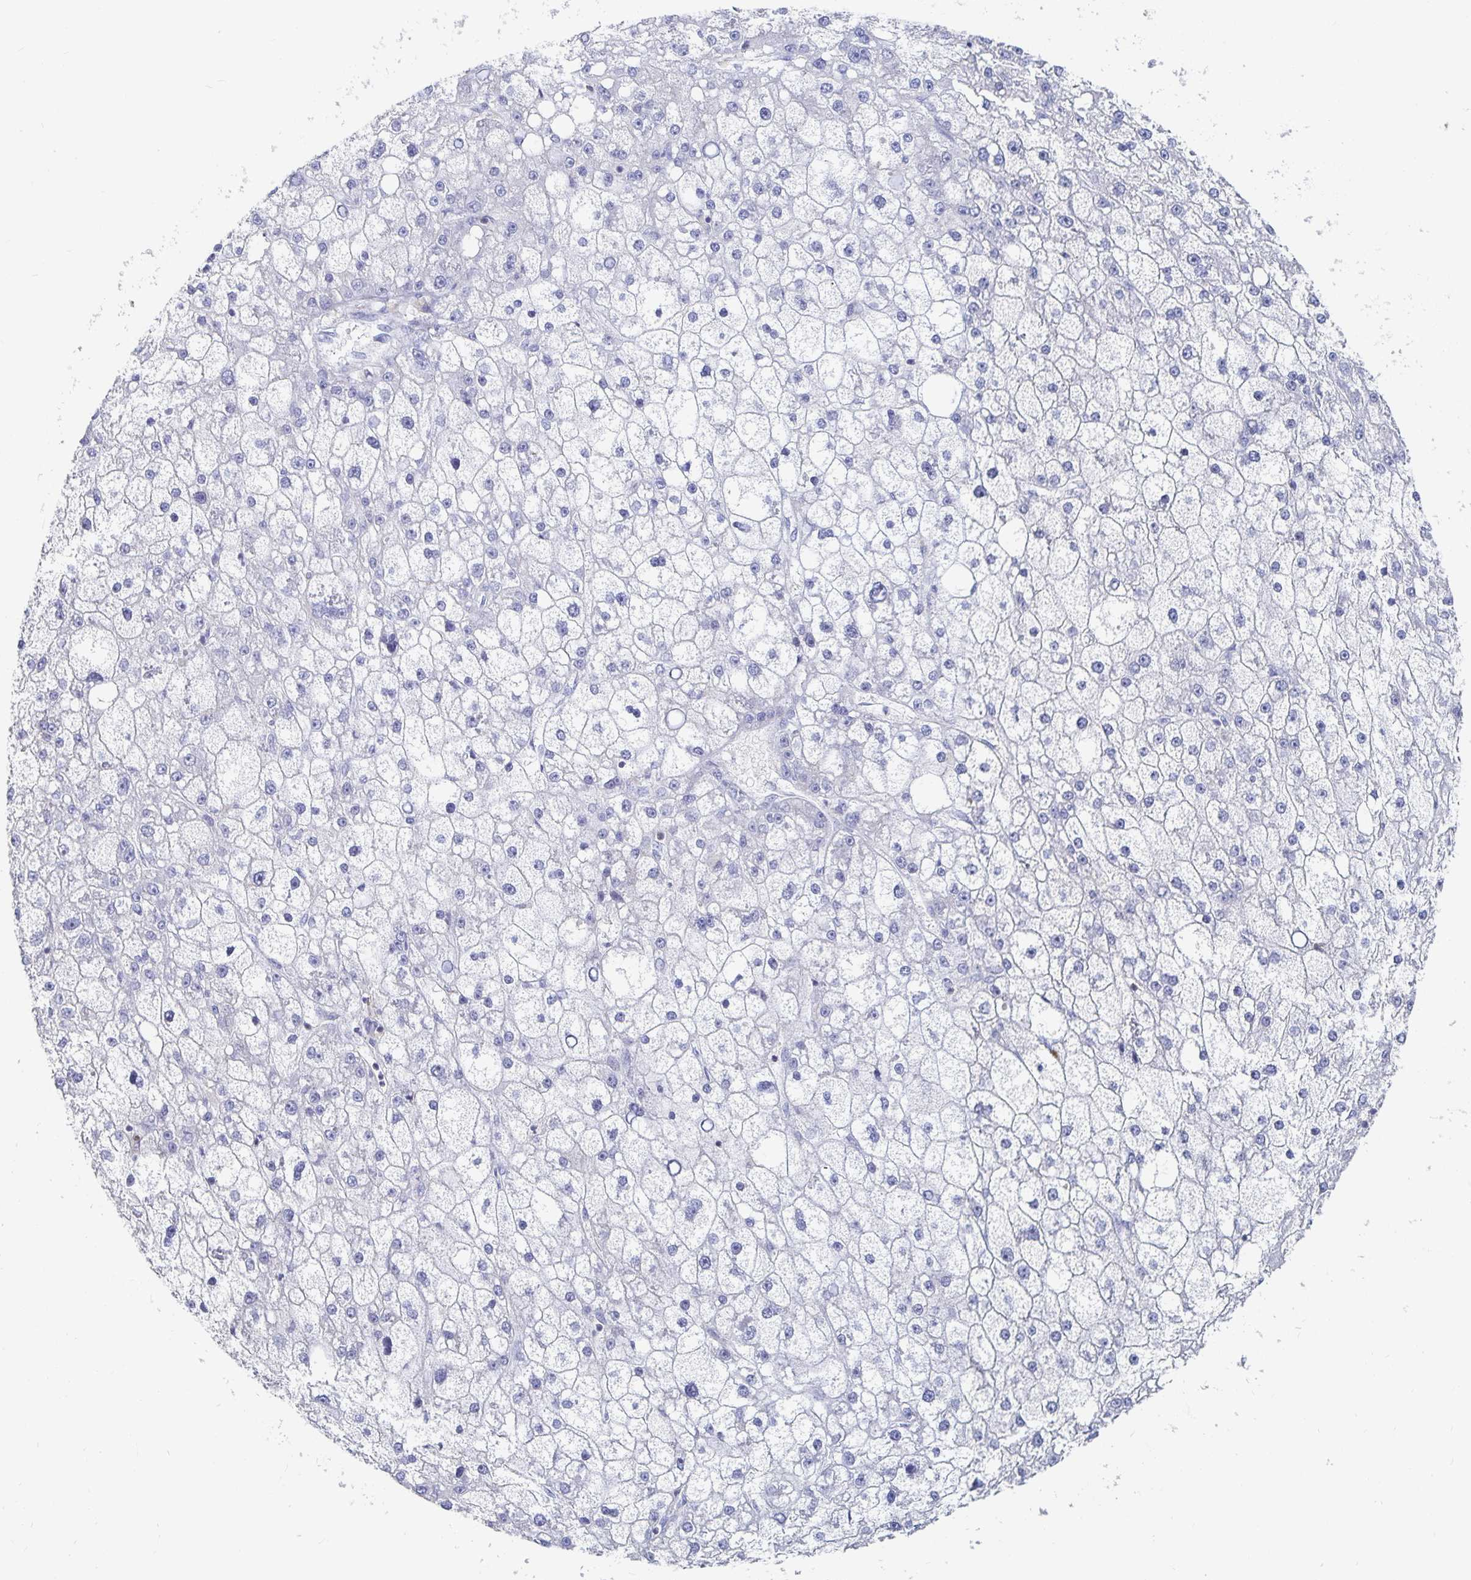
{"staining": {"intensity": "negative", "quantity": "none", "location": "none"}, "tissue": "liver cancer", "cell_type": "Tumor cells", "image_type": "cancer", "snomed": [{"axis": "morphology", "description": "Carcinoma, Hepatocellular, NOS"}, {"axis": "topography", "description": "Liver"}], "caption": "A photomicrograph of human liver cancer (hepatocellular carcinoma) is negative for staining in tumor cells.", "gene": "PIK3CD", "patient": {"sex": "male", "age": 67}}